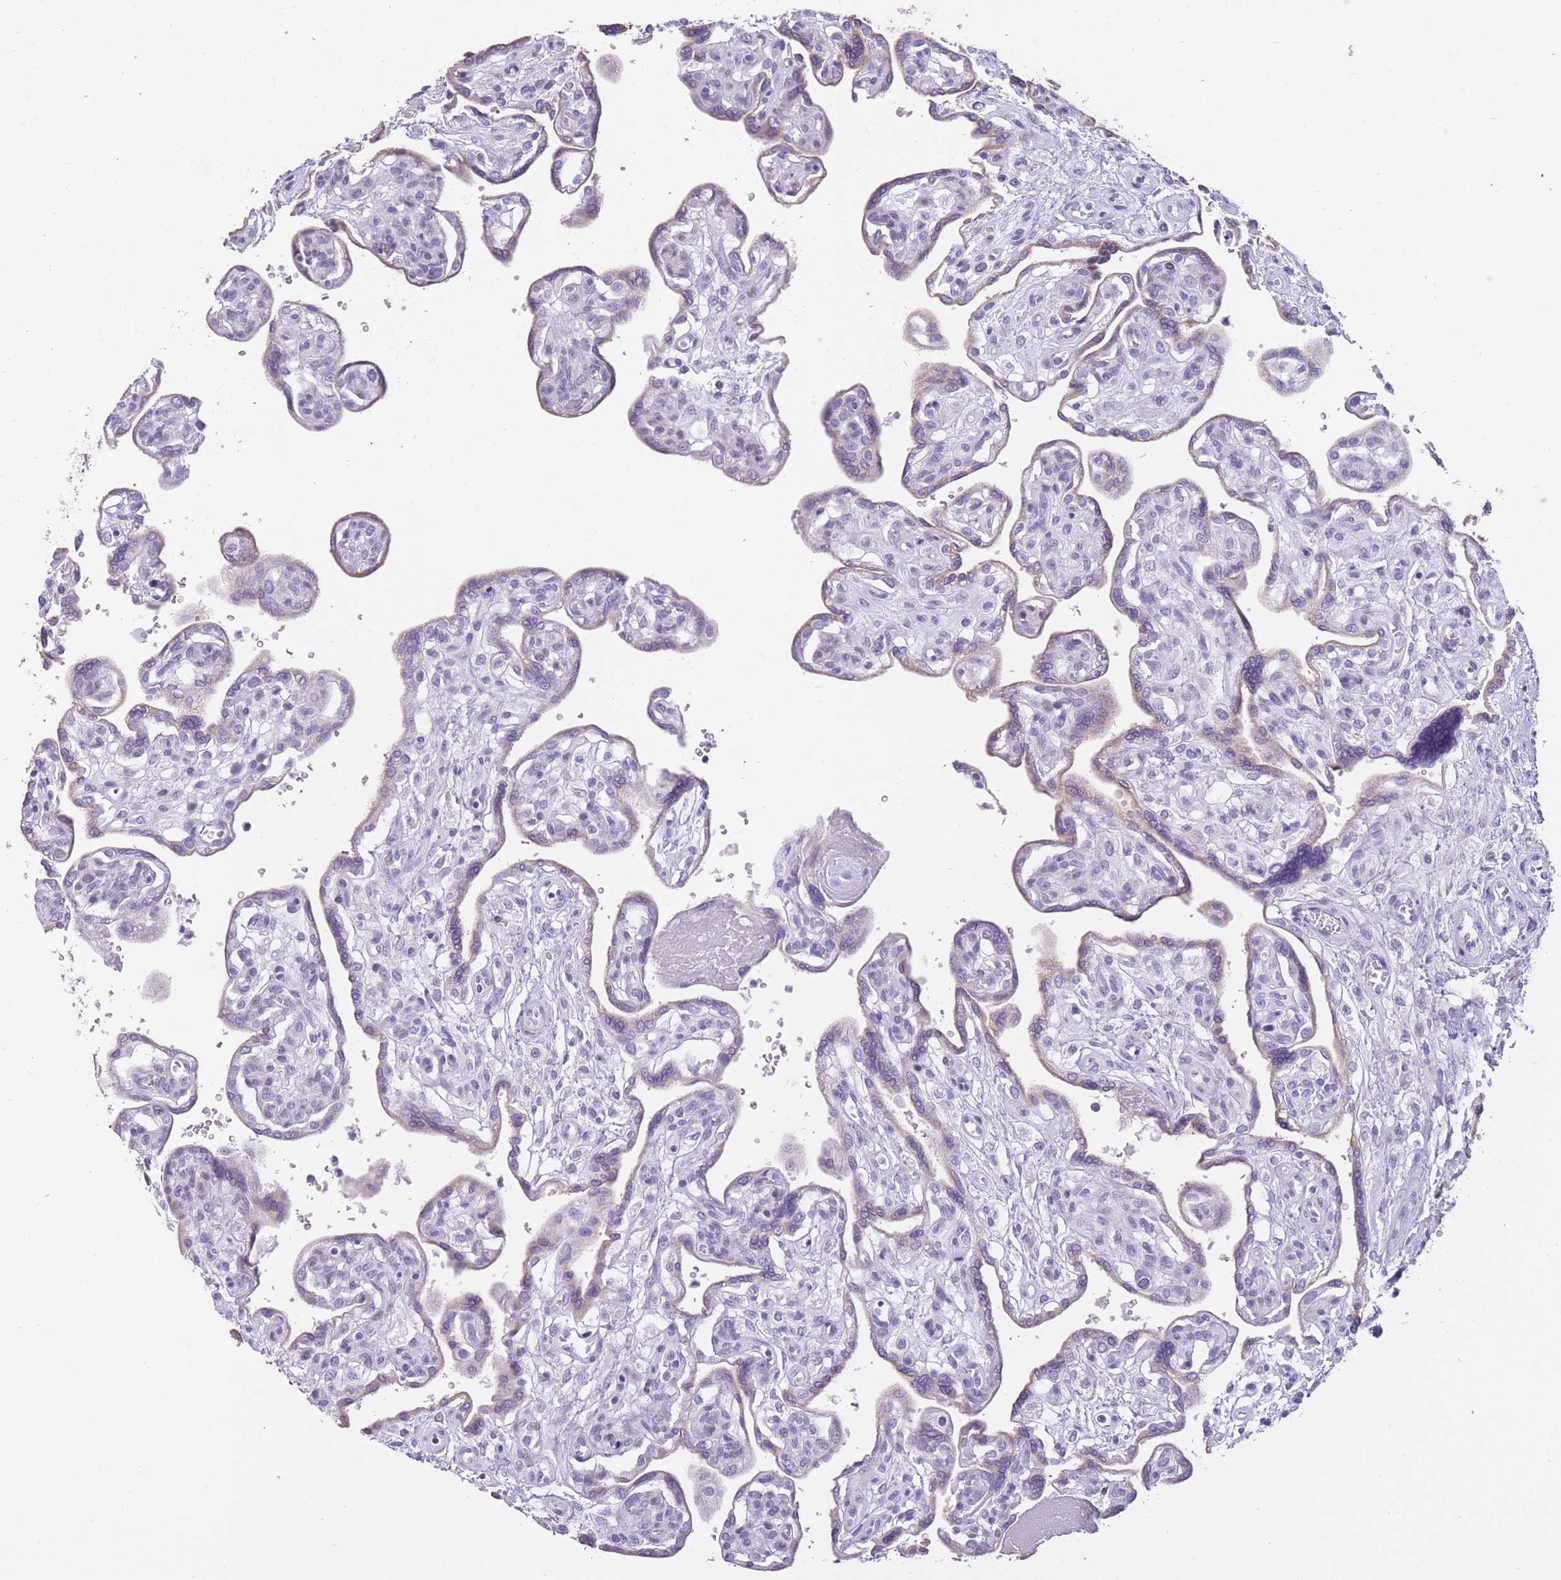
{"staining": {"intensity": "negative", "quantity": "none", "location": "none"}, "tissue": "placenta", "cell_type": "Decidual cells", "image_type": "normal", "snomed": [{"axis": "morphology", "description": "Normal tissue, NOS"}, {"axis": "topography", "description": "Placenta"}], "caption": "Image shows no significant protein positivity in decidual cells of benign placenta. Brightfield microscopy of IHC stained with DAB (3,3'-diaminobenzidine) (brown) and hematoxylin (blue), captured at high magnification.", "gene": "WDR70", "patient": {"sex": "female", "age": 39}}